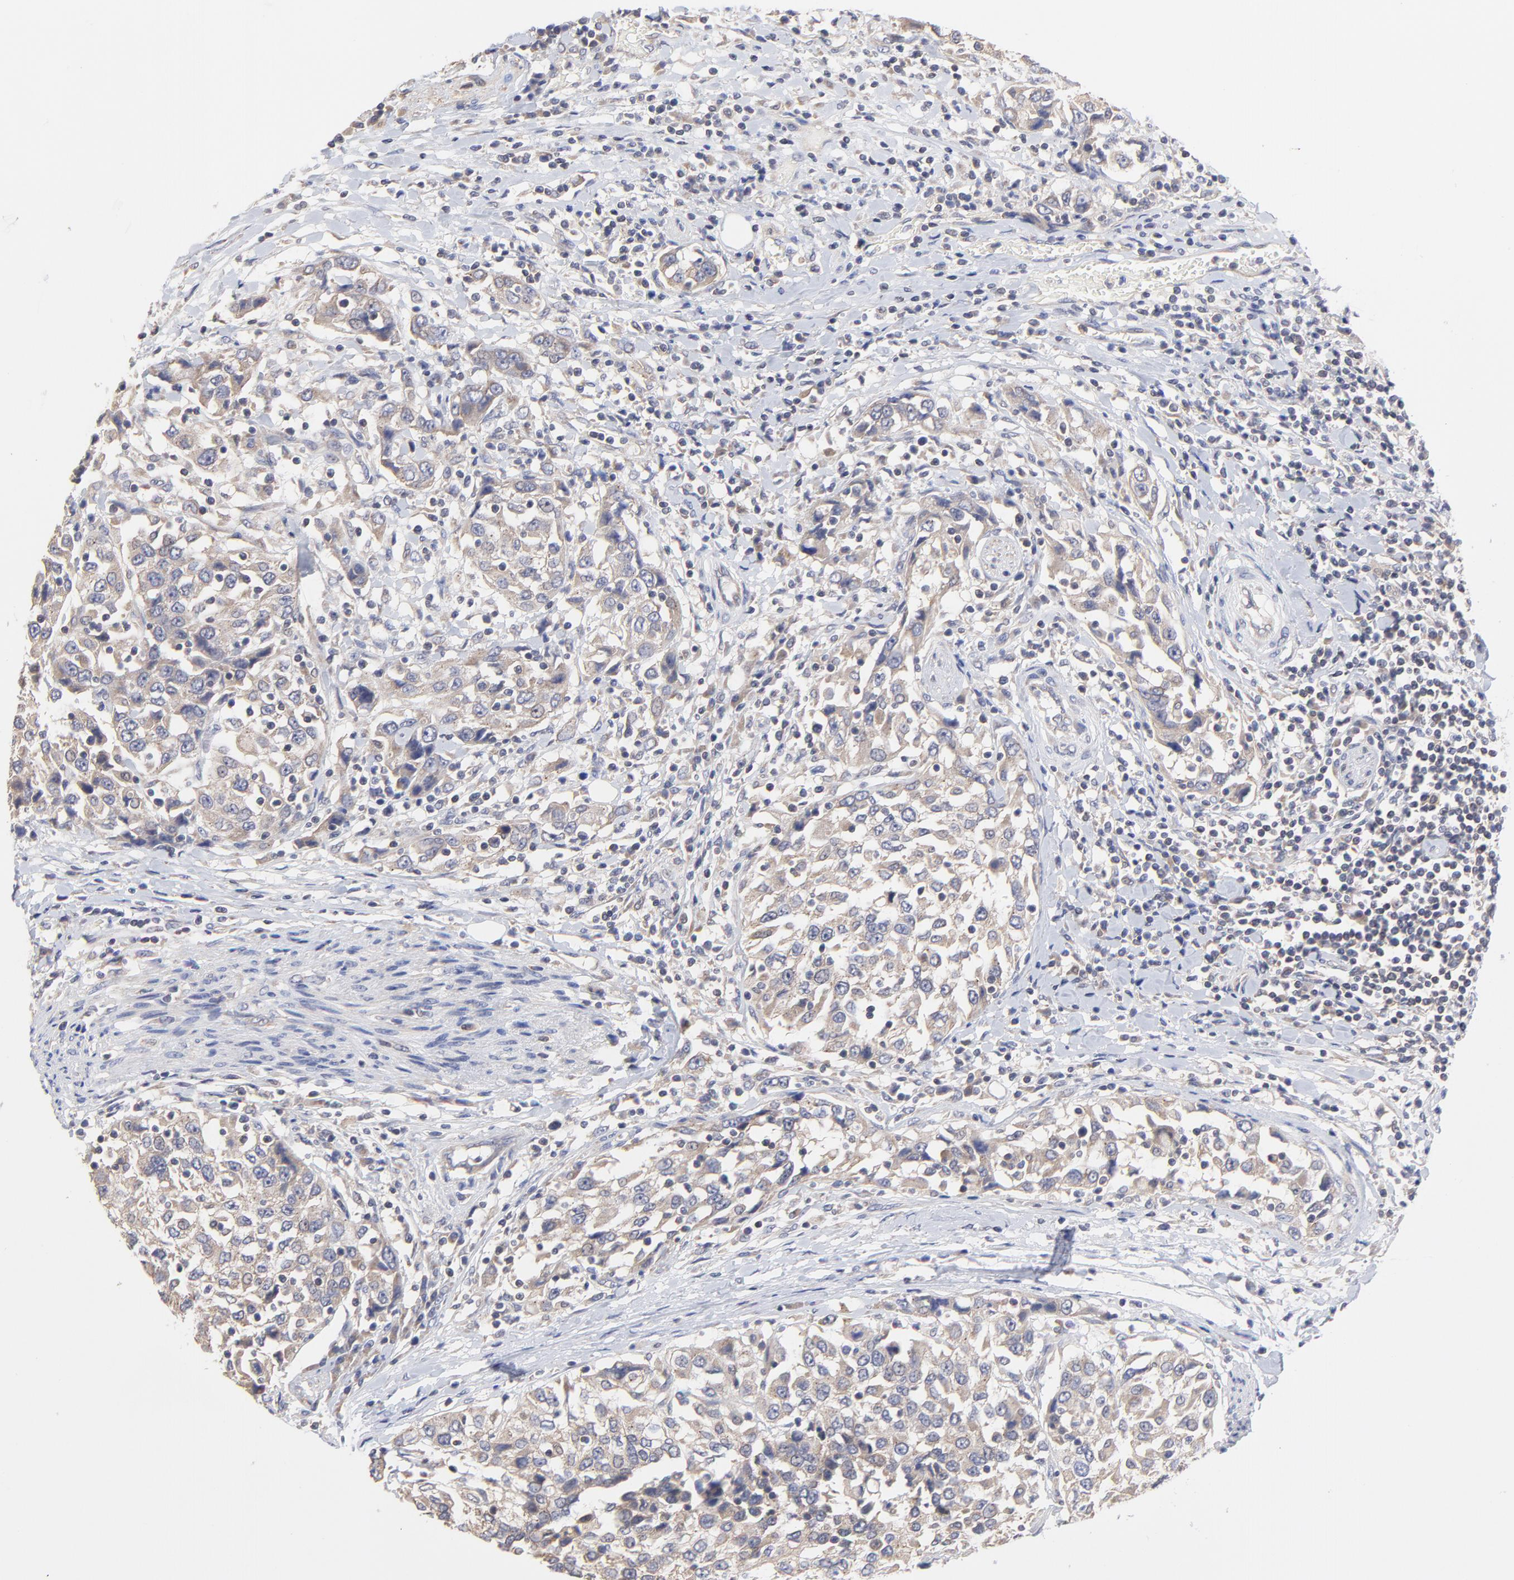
{"staining": {"intensity": "weak", "quantity": ">75%", "location": "cytoplasmic/membranous"}, "tissue": "urothelial cancer", "cell_type": "Tumor cells", "image_type": "cancer", "snomed": [{"axis": "morphology", "description": "Urothelial carcinoma, High grade"}, {"axis": "topography", "description": "Urinary bladder"}], "caption": "A low amount of weak cytoplasmic/membranous staining is seen in approximately >75% of tumor cells in urothelial cancer tissue. The protein of interest is stained brown, and the nuclei are stained in blue (DAB IHC with brightfield microscopy, high magnification).", "gene": "PCMT1", "patient": {"sex": "female", "age": 80}}